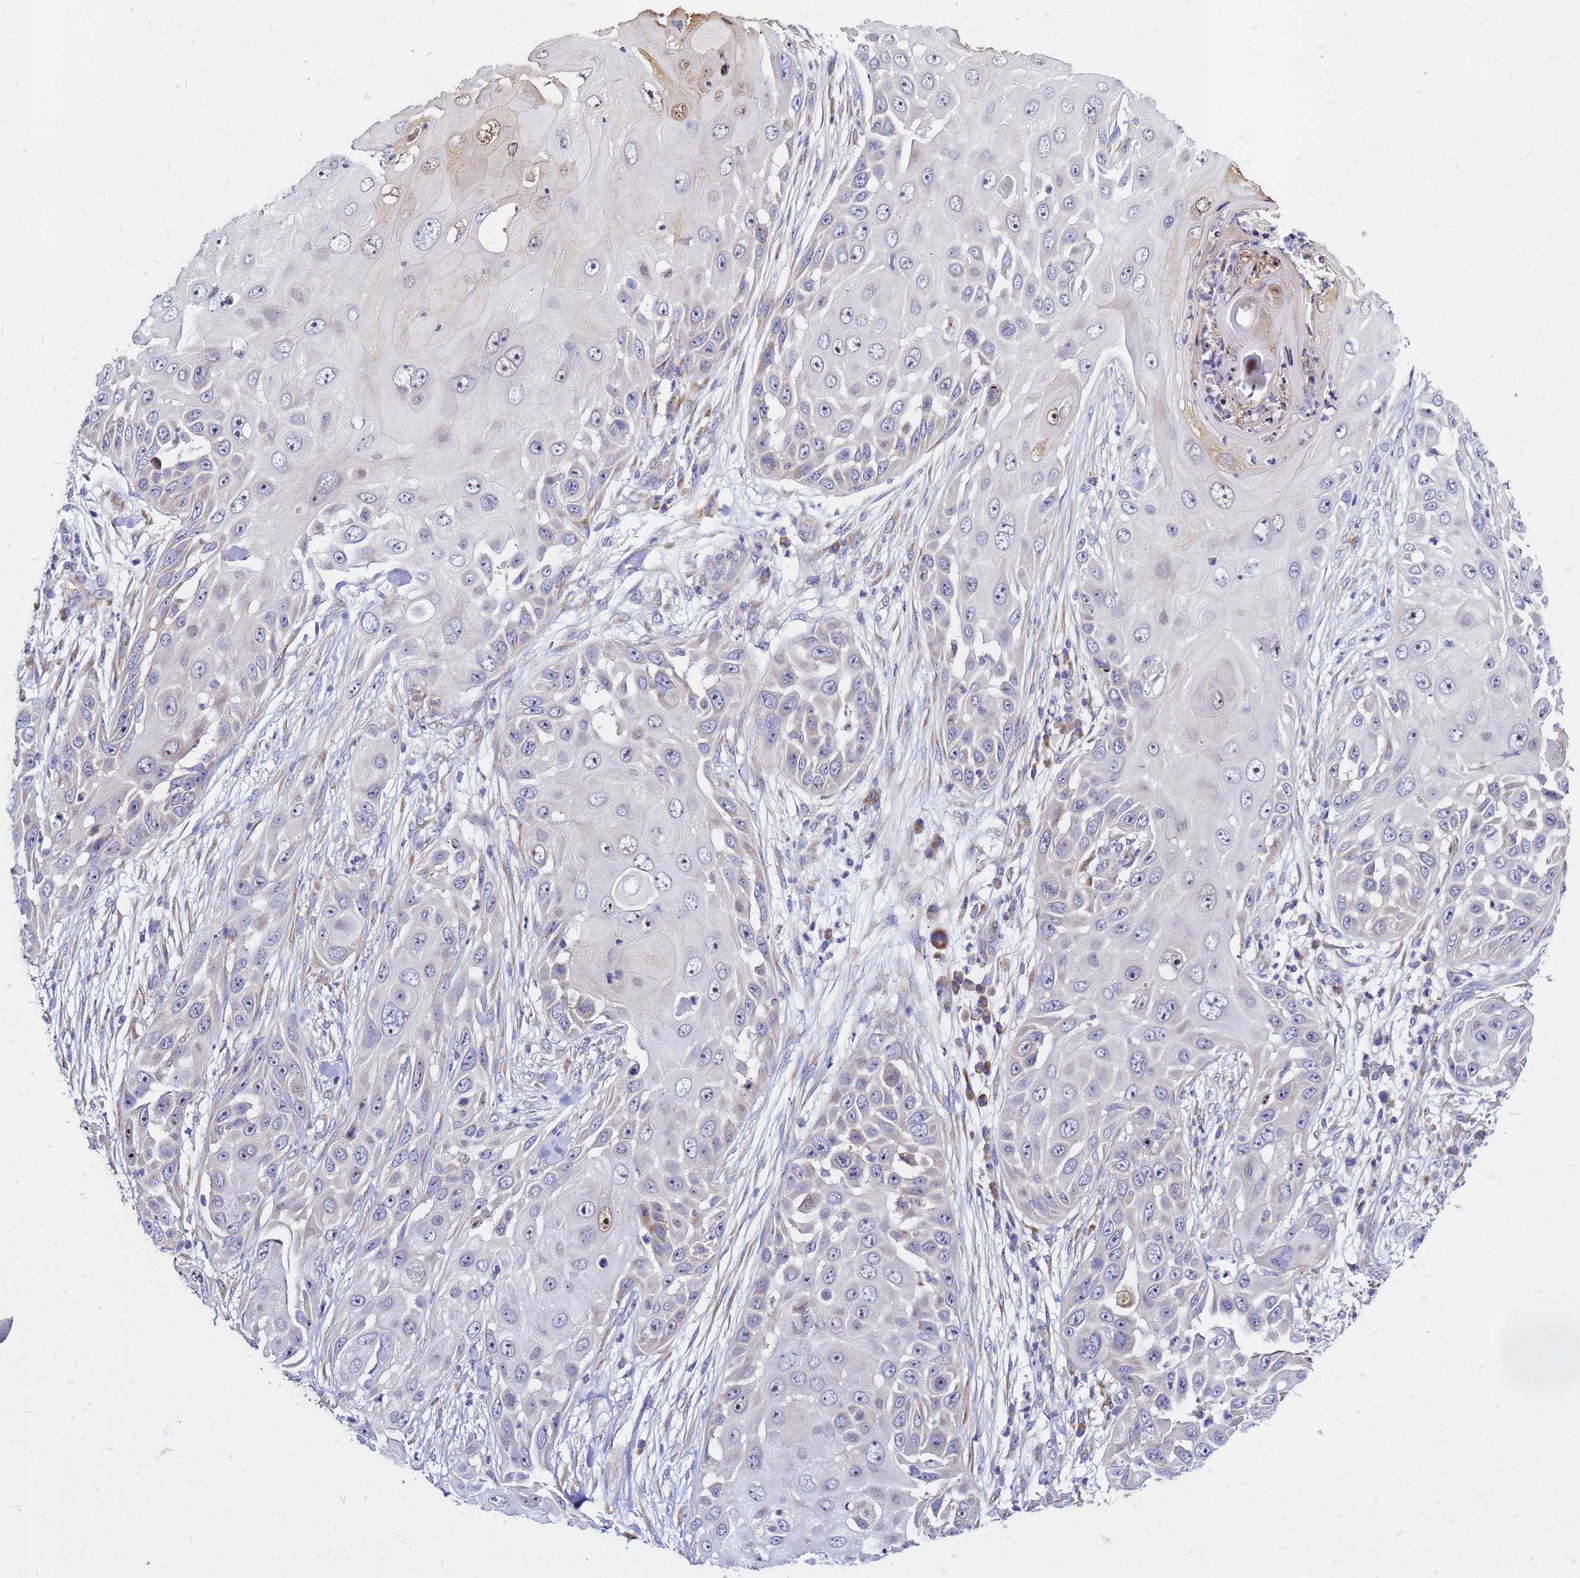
{"staining": {"intensity": "negative", "quantity": "none", "location": "none"}, "tissue": "skin cancer", "cell_type": "Tumor cells", "image_type": "cancer", "snomed": [{"axis": "morphology", "description": "Squamous cell carcinoma, NOS"}, {"axis": "topography", "description": "Skin"}], "caption": "Tumor cells are negative for brown protein staining in skin cancer.", "gene": "MOB2", "patient": {"sex": "female", "age": 44}}